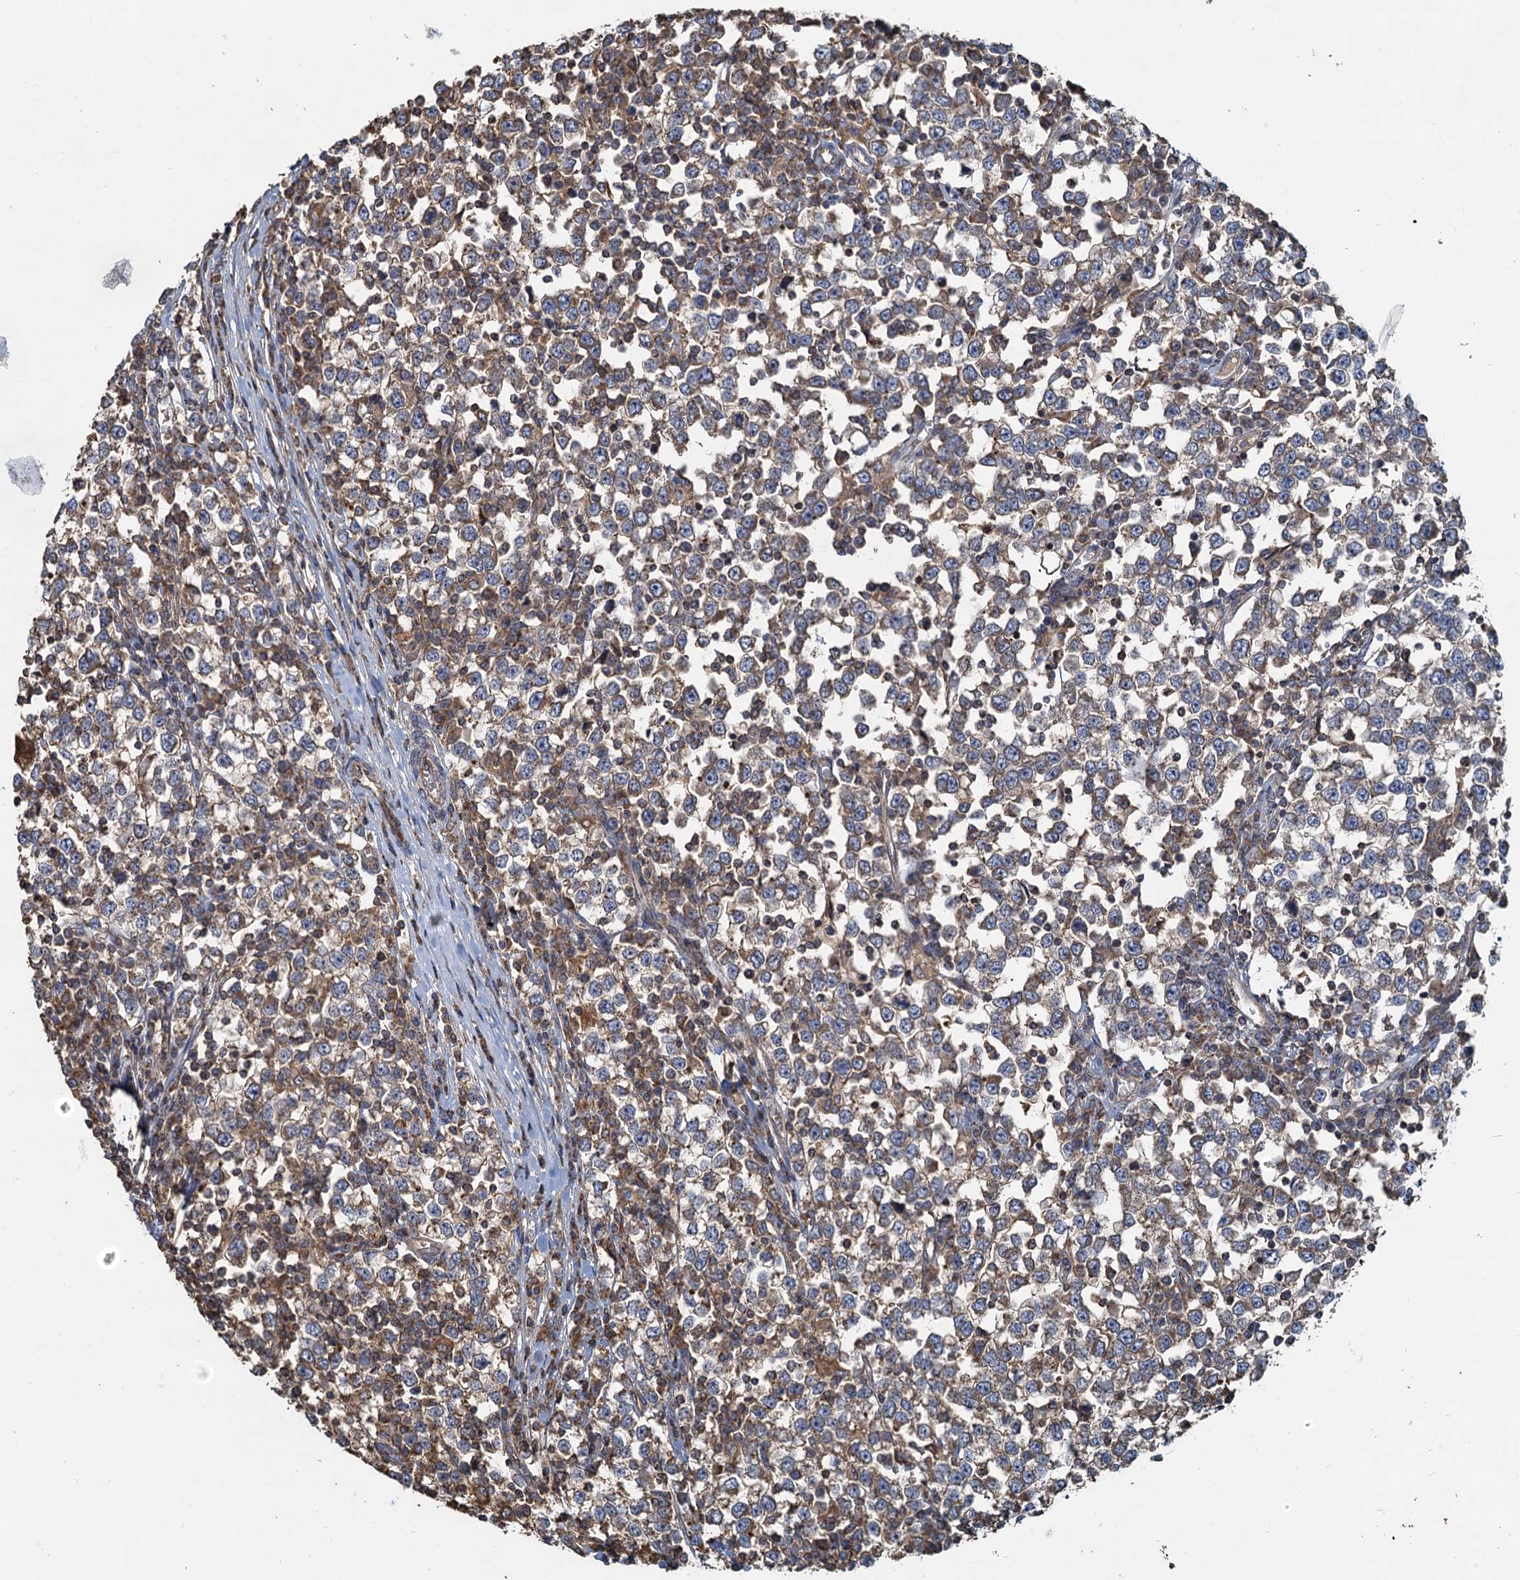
{"staining": {"intensity": "weak", "quantity": "25%-75%", "location": "cytoplasmic/membranous"}, "tissue": "testis cancer", "cell_type": "Tumor cells", "image_type": "cancer", "snomed": [{"axis": "morphology", "description": "Seminoma, NOS"}, {"axis": "topography", "description": "Testis"}], "caption": "An image of testis cancer stained for a protein exhibits weak cytoplasmic/membranous brown staining in tumor cells. Nuclei are stained in blue.", "gene": "SDS", "patient": {"sex": "male", "age": 65}}